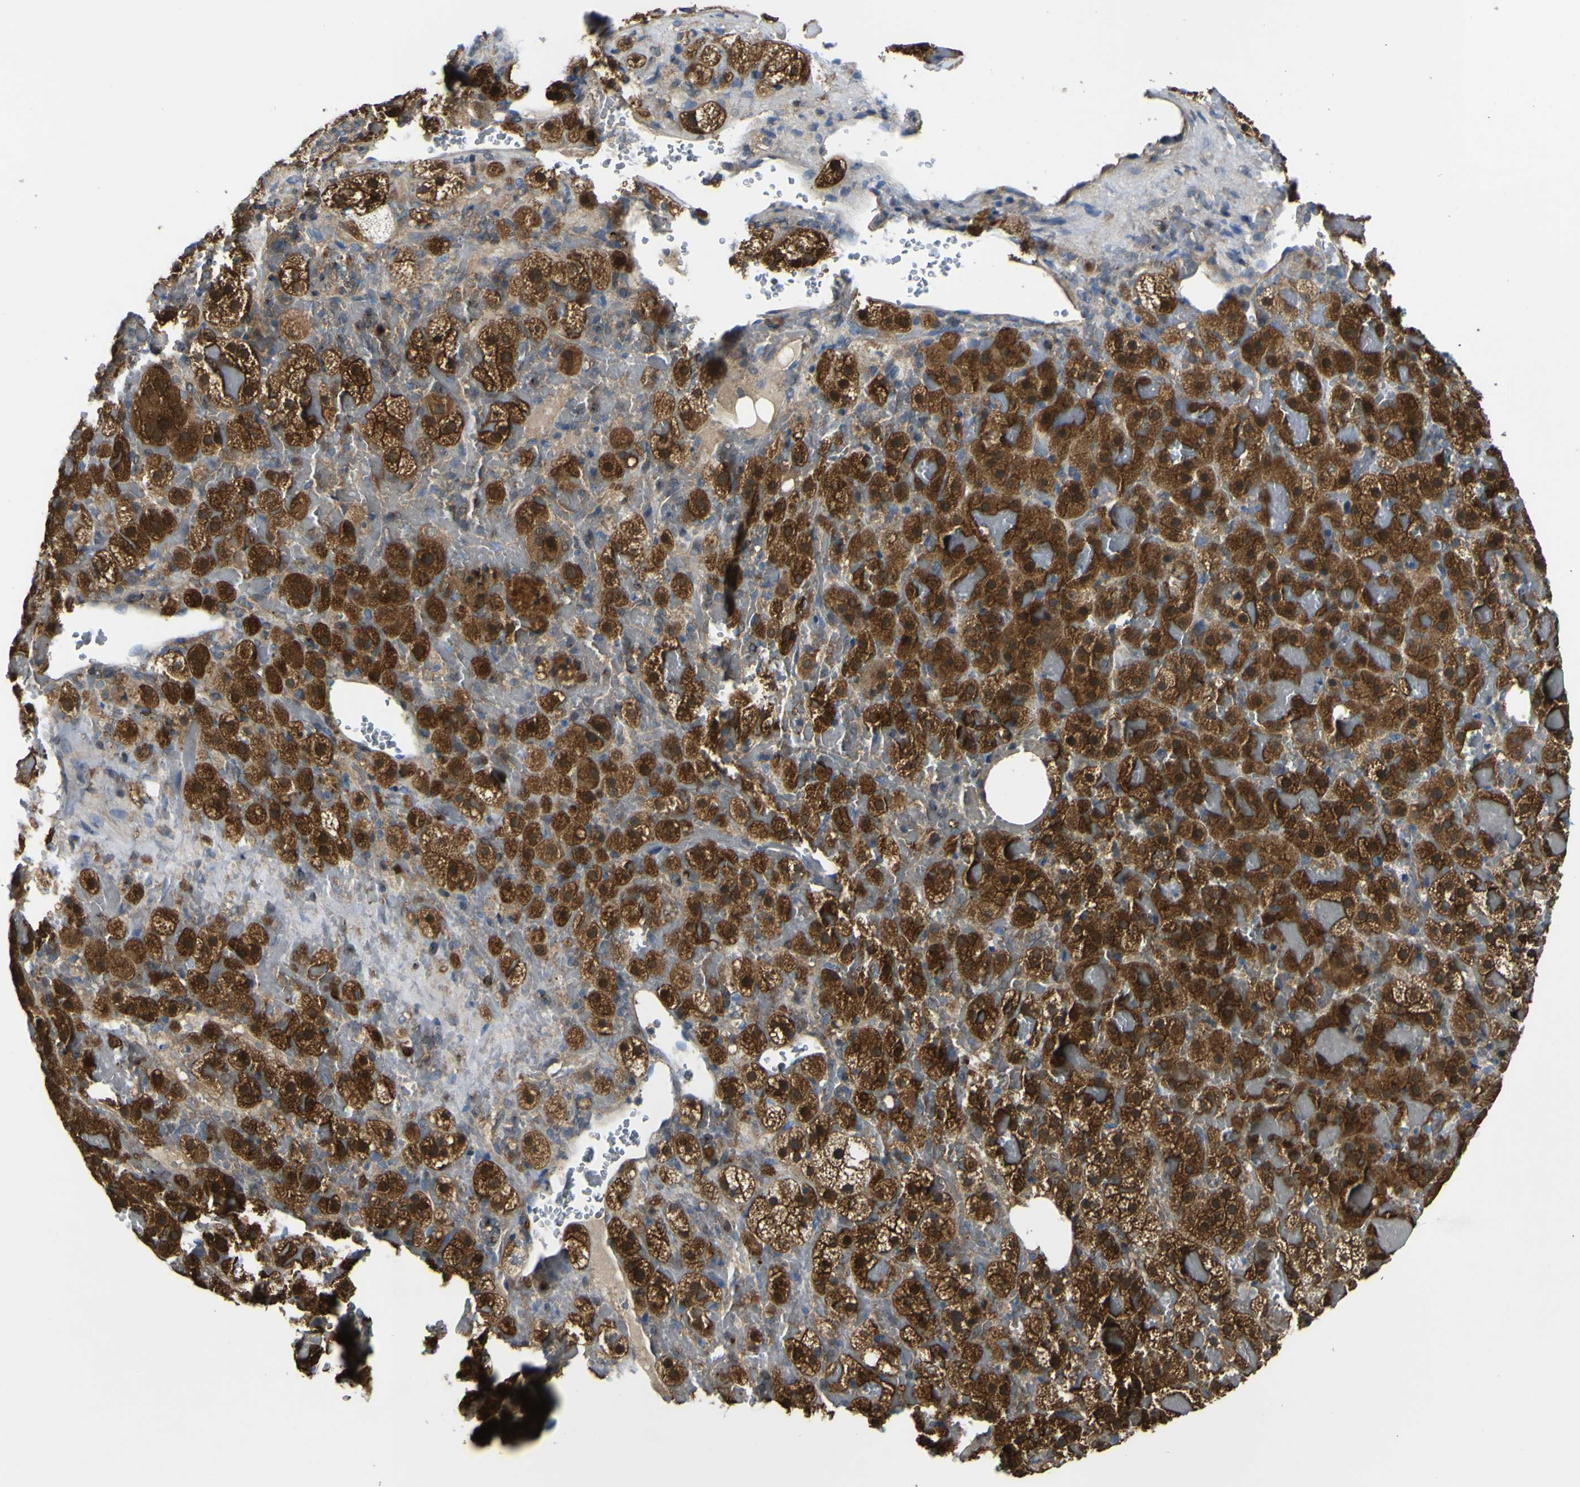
{"staining": {"intensity": "strong", "quantity": "25%-75%", "location": "cytoplasmic/membranous"}, "tissue": "adrenal gland", "cell_type": "Glandular cells", "image_type": "normal", "snomed": [{"axis": "morphology", "description": "Normal tissue, NOS"}, {"axis": "topography", "description": "Adrenal gland"}], "caption": "Immunohistochemical staining of benign human adrenal gland demonstrates 25%-75% levels of strong cytoplasmic/membranous protein positivity in about 25%-75% of glandular cells.", "gene": "EML2", "patient": {"sex": "female", "age": 59}}